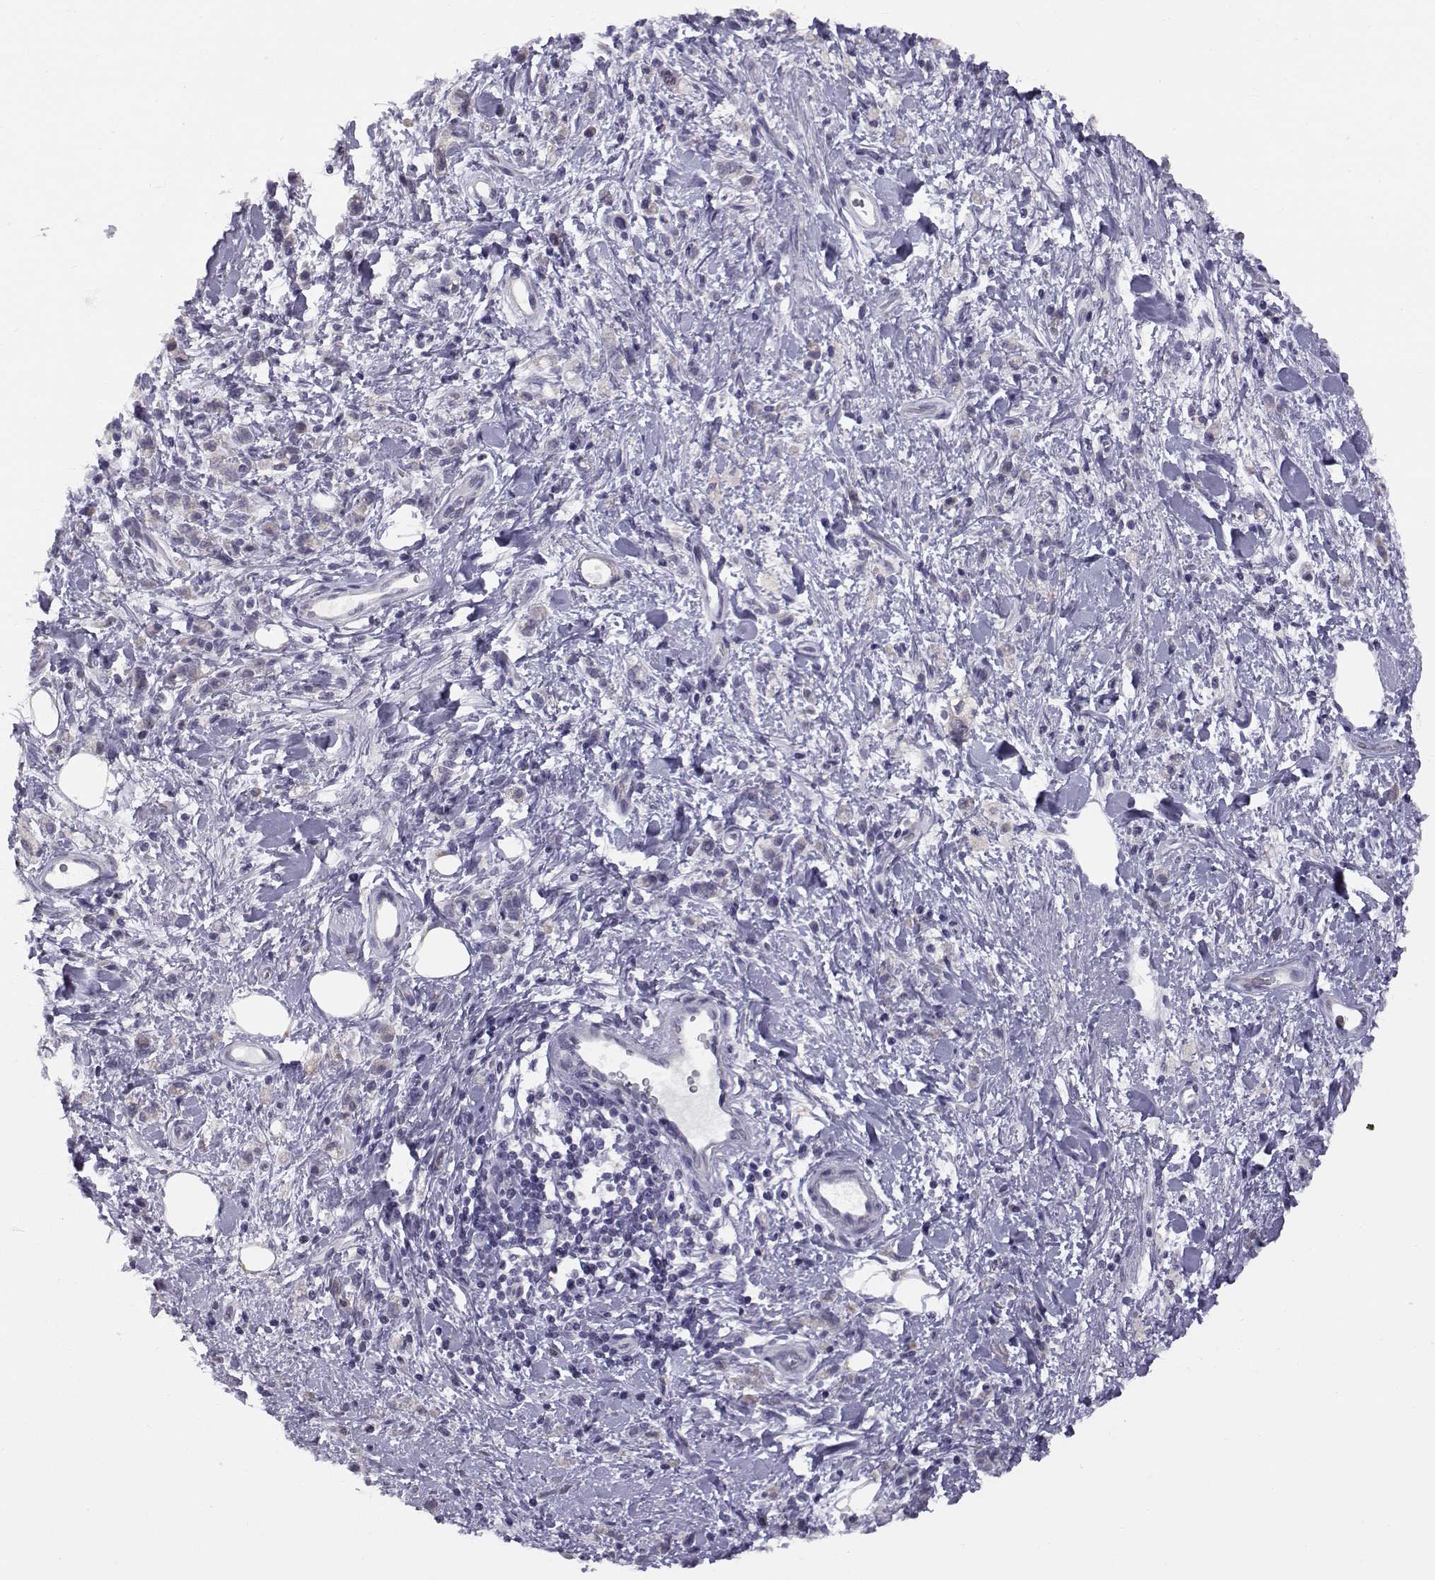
{"staining": {"intensity": "weak", "quantity": "<25%", "location": "cytoplasmic/membranous"}, "tissue": "stomach cancer", "cell_type": "Tumor cells", "image_type": "cancer", "snomed": [{"axis": "morphology", "description": "Adenocarcinoma, NOS"}, {"axis": "topography", "description": "Stomach"}], "caption": "Stomach adenocarcinoma was stained to show a protein in brown. There is no significant expression in tumor cells.", "gene": "ACSL6", "patient": {"sex": "male", "age": 77}}